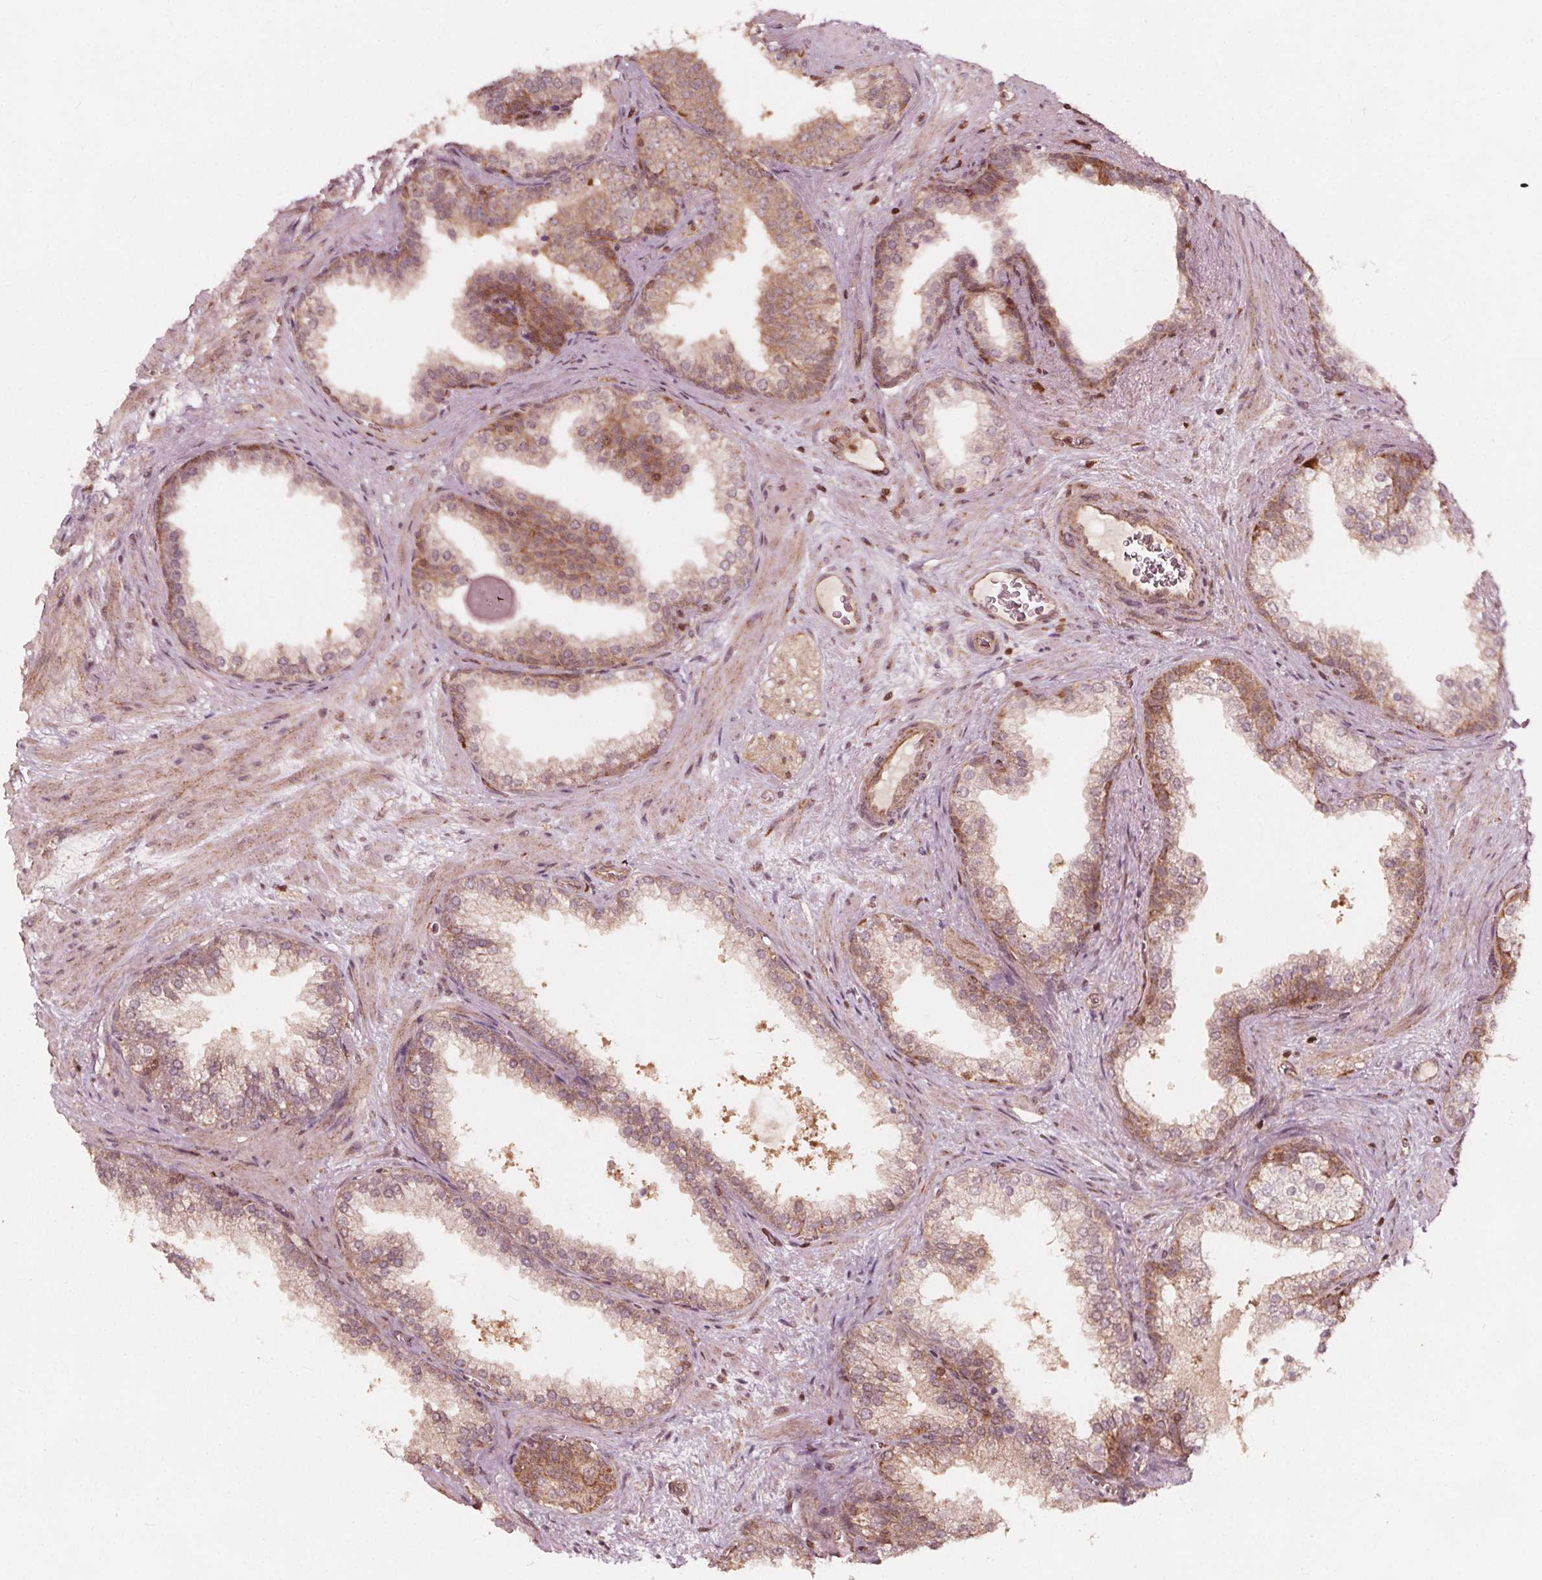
{"staining": {"intensity": "moderate", "quantity": "25%-75%", "location": "cytoplasmic/membranous"}, "tissue": "prostate", "cell_type": "Glandular cells", "image_type": "normal", "snomed": [{"axis": "morphology", "description": "Normal tissue, NOS"}, {"axis": "topography", "description": "Prostate"}], "caption": "Immunohistochemical staining of benign human prostate displays moderate cytoplasmic/membranous protein positivity in approximately 25%-75% of glandular cells. (IHC, brightfield microscopy, high magnification).", "gene": "AIP", "patient": {"sex": "male", "age": 79}}